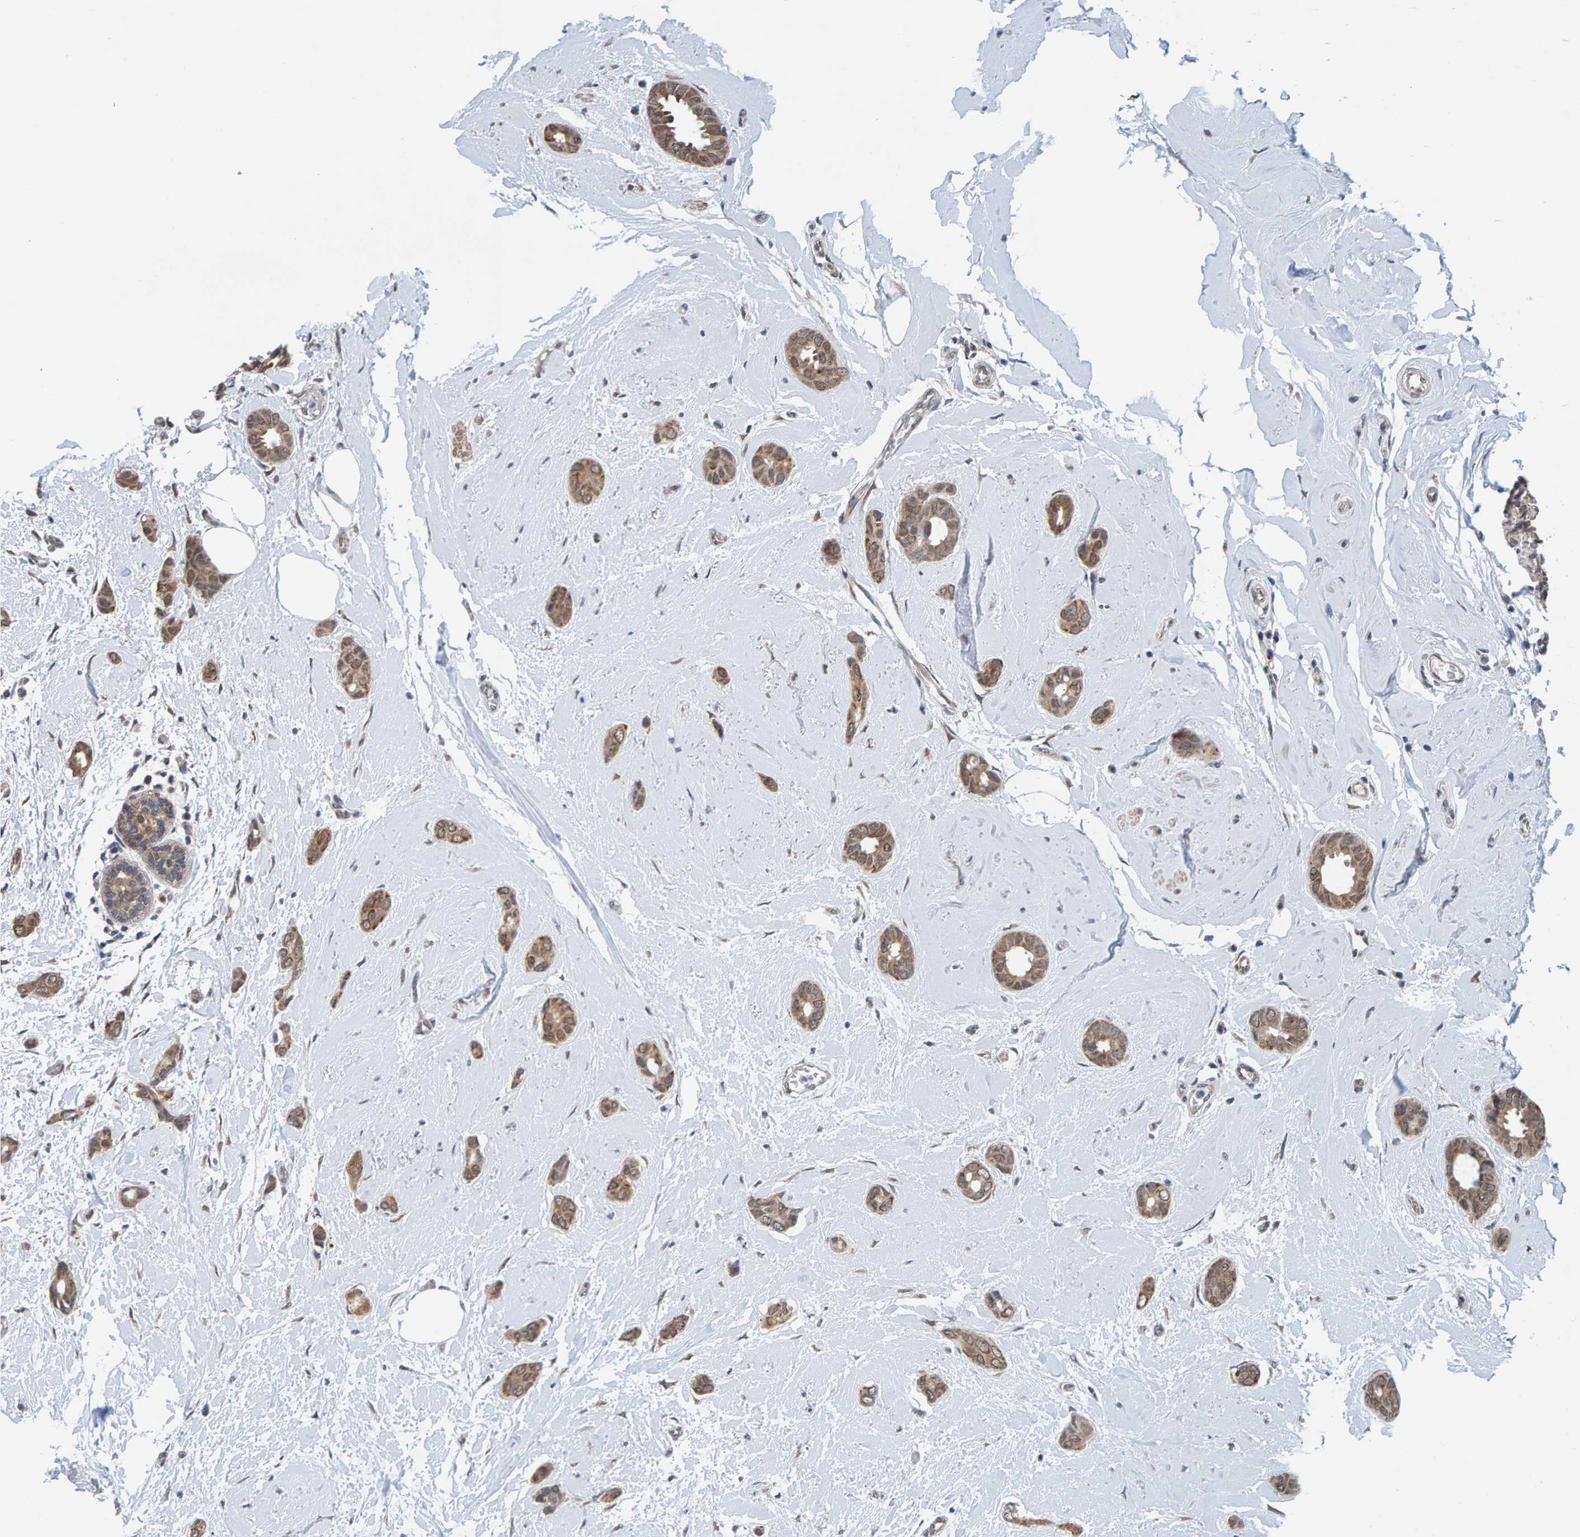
{"staining": {"intensity": "moderate", "quantity": ">75%", "location": "cytoplasmic/membranous"}, "tissue": "breast cancer", "cell_type": "Tumor cells", "image_type": "cancer", "snomed": [{"axis": "morphology", "description": "Duct carcinoma"}, {"axis": "topography", "description": "Breast"}], "caption": "IHC of breast cancer exhibits medium levels of moderate cytoplasmic/membranous expression in approximately >75% of tumor cells.", "gene": "SCRN2", "patient": {"sex": "female", "age": 55}}